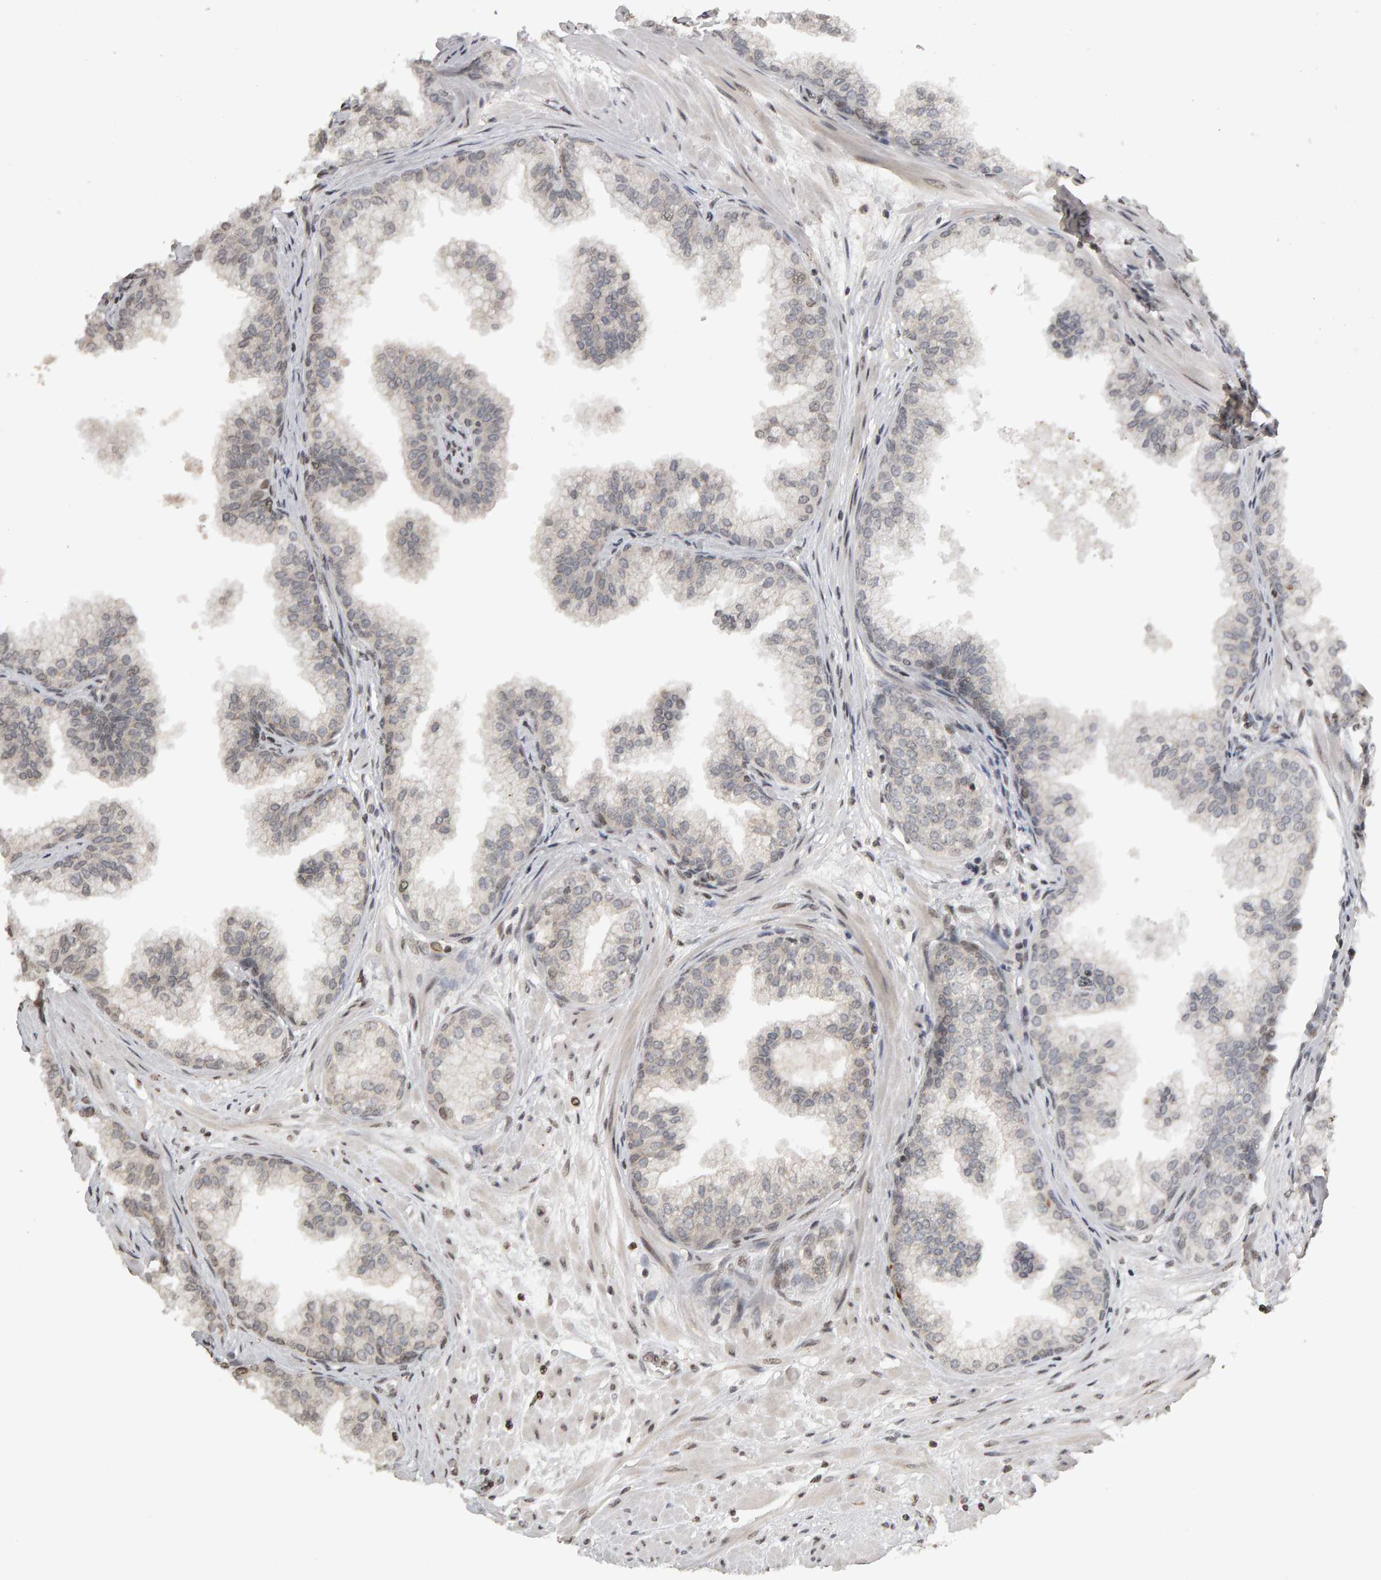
{"staining": {"intensity": "negative", "quantity": "none", "location": "none"}, "tissue": "prostate", "cell_type": "Glandular cells", "image_type": "normal", "snomed": [{"axis": "morphology", "description": "Normal tissue, NOS"}, {"axis": "morphology", "description": "Urothelial carcinoma, Low grade"}, {"axis": "topography", "description": "Urinary bladder"}, {"axis": "topography", "description": "Prostate"}], "caption": "This is a histopathology image of IHC staining of normal prostate, which shows no positivity in glandular cells. Nuclei are stained in blue.", "gene": "TRAM1", "patient": {"sex": "male", "age": 60}}